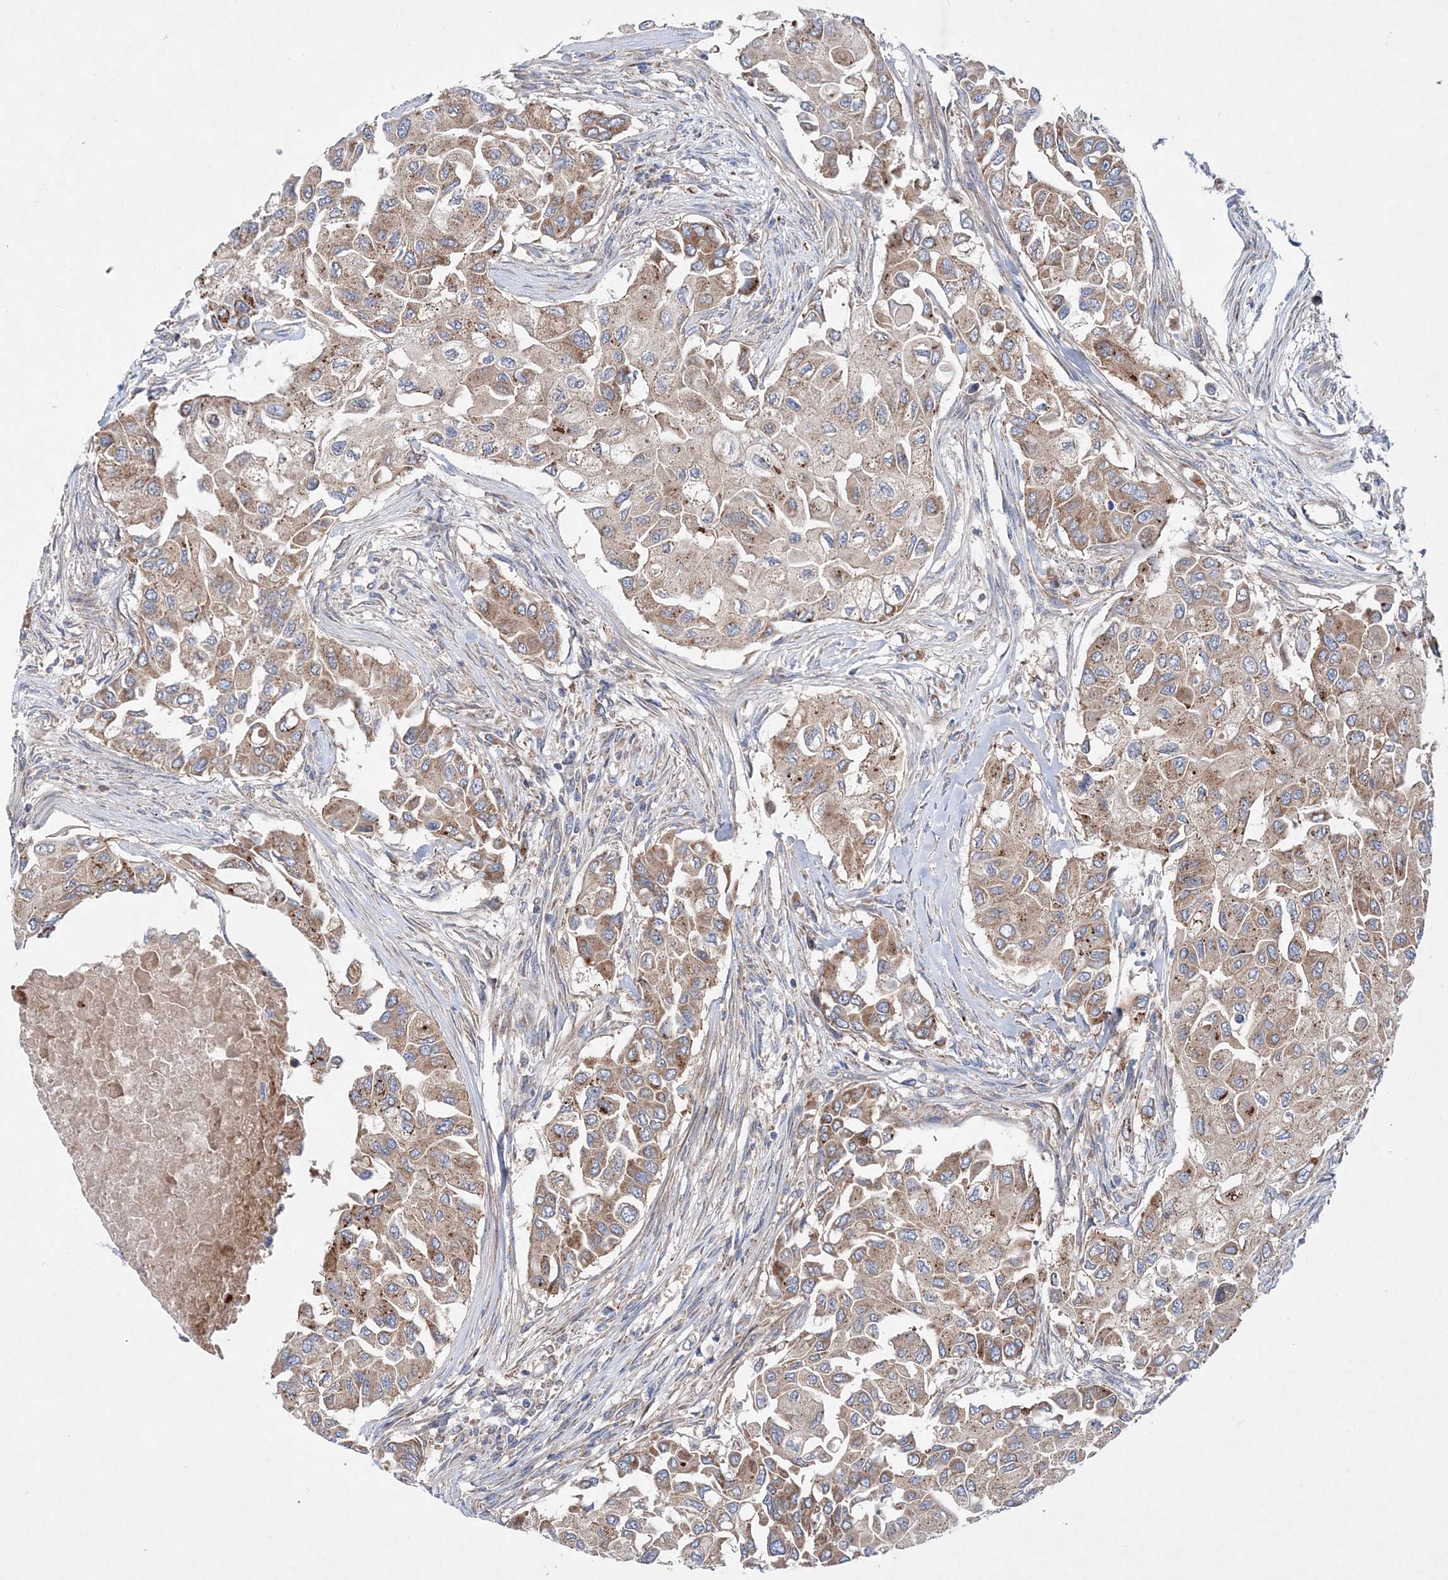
{"staining": {"intensity": "moderate", "quantity": ">75%", "location": "cytoplasmic/membranous"}, "tissue": "breast cancer", "cell_type": "Tumor cells", "image_type": "cancer", "snomed": [{"axis": "morphology", "description": "Normal tissue, NOS"}, {"axis": "morphology", "description": "Duct carcinoma"}, {"axis": "topography", "description": "Breast"}], "caption": "Breast infiltrating ductal carcinoma stained with immunohistochemistry exhibits moderate cytoplasmic/membranous expression in approximately >75% of tumor cells.", "gene": "NGLY1", "patient": {"sex": "female", "age": 49}}